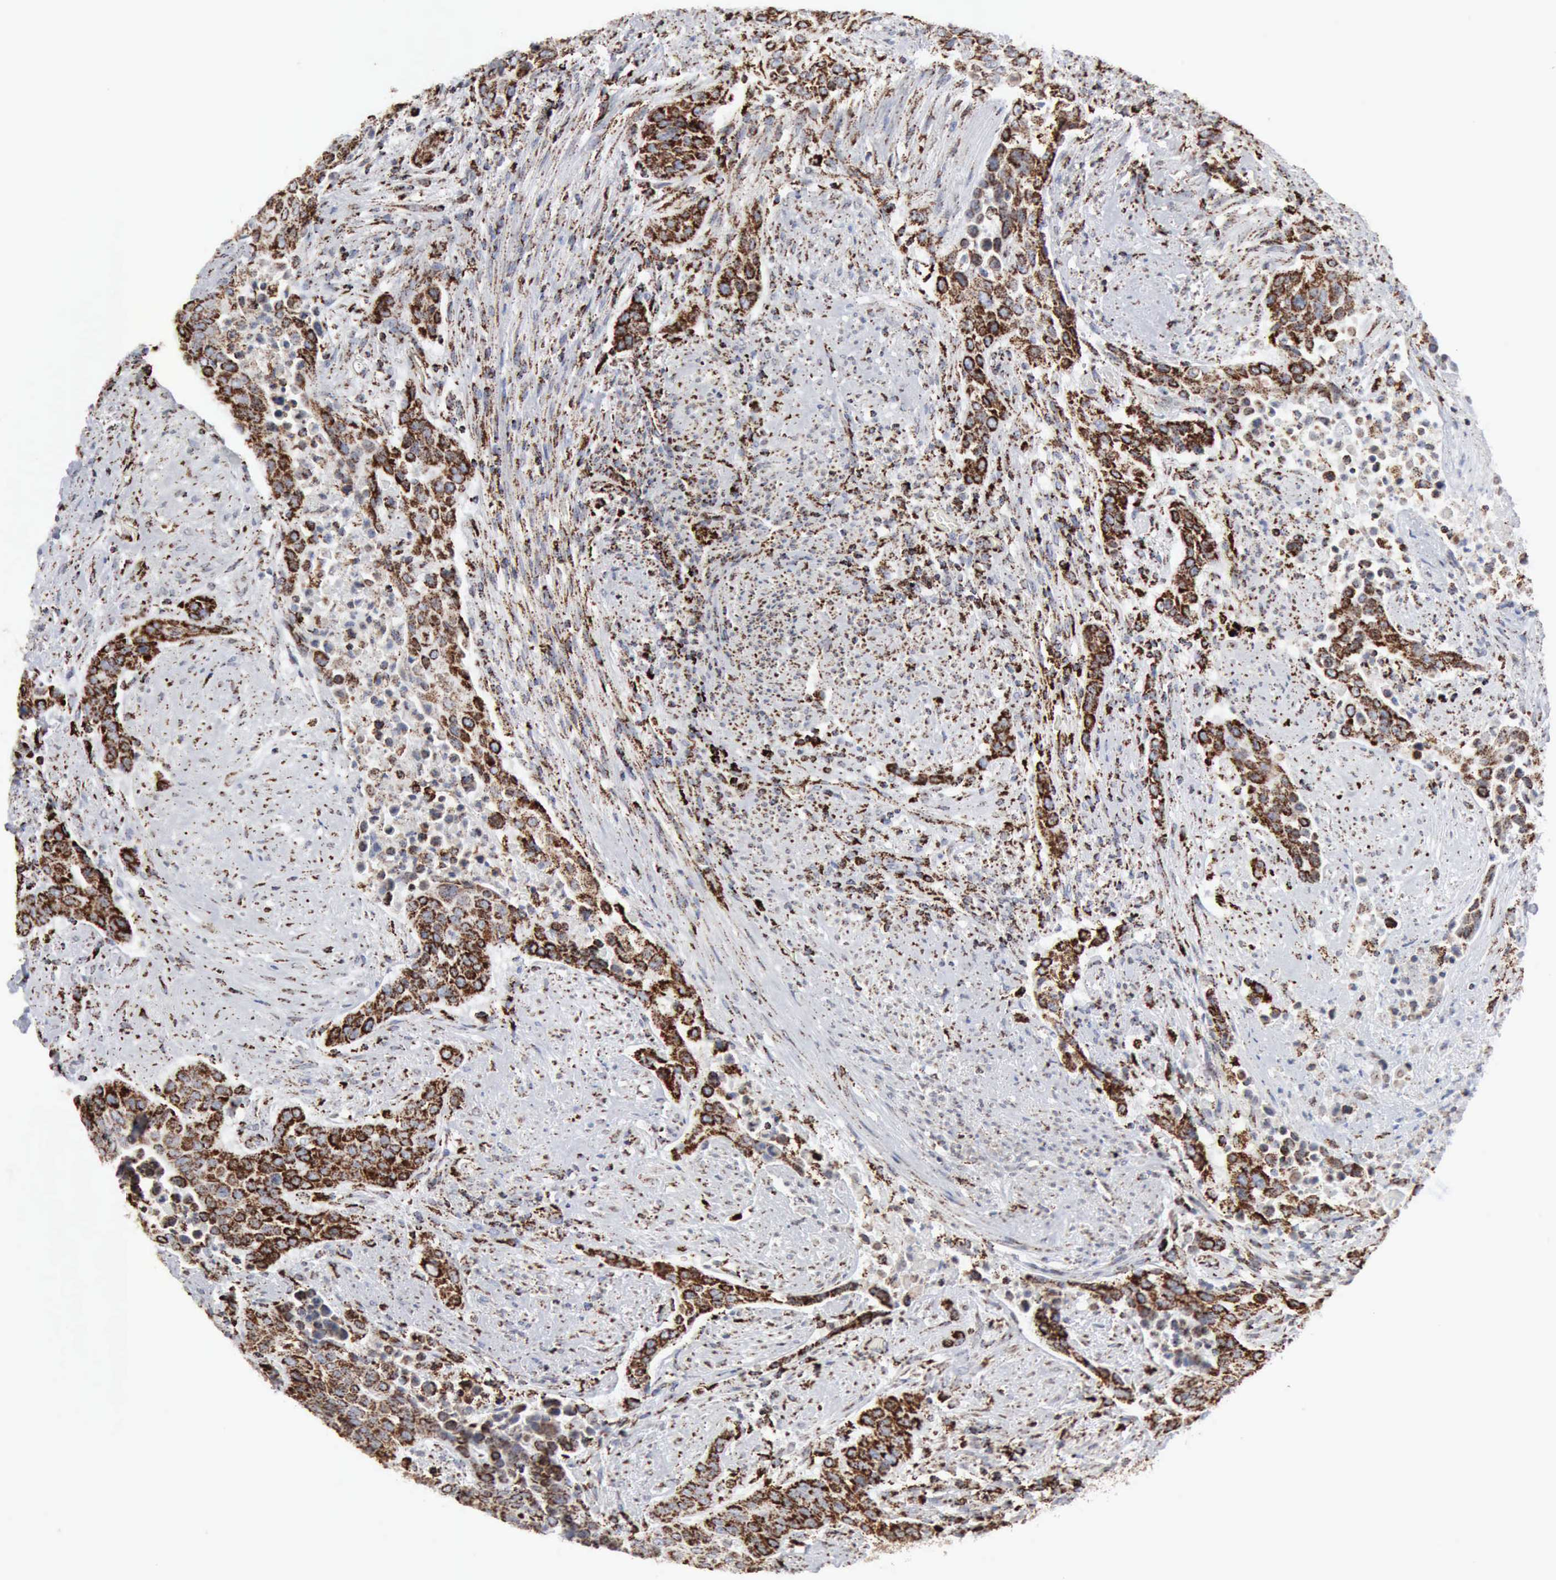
{"staining": {"intensity": "strong", "quantity": ">75%", "location": "cytoplasmic/membranous"}, "tissue": "urothelial cancer", "cell_type": "Tumor cells", "image_type": "cancer", "snomed": [{"axis": "morphology", "description": "Urothelial carcinoma, High grade"}, {"axis": "topography", "description": "Urinary bladder"}], "caption": "Tumor cells display strong cytoplasmic/membranous expression in about >75% of cells in urothelial carcinoma (high-grade).", "gene": "ACO2", "patient": {"sex": "male", "age": 74}}